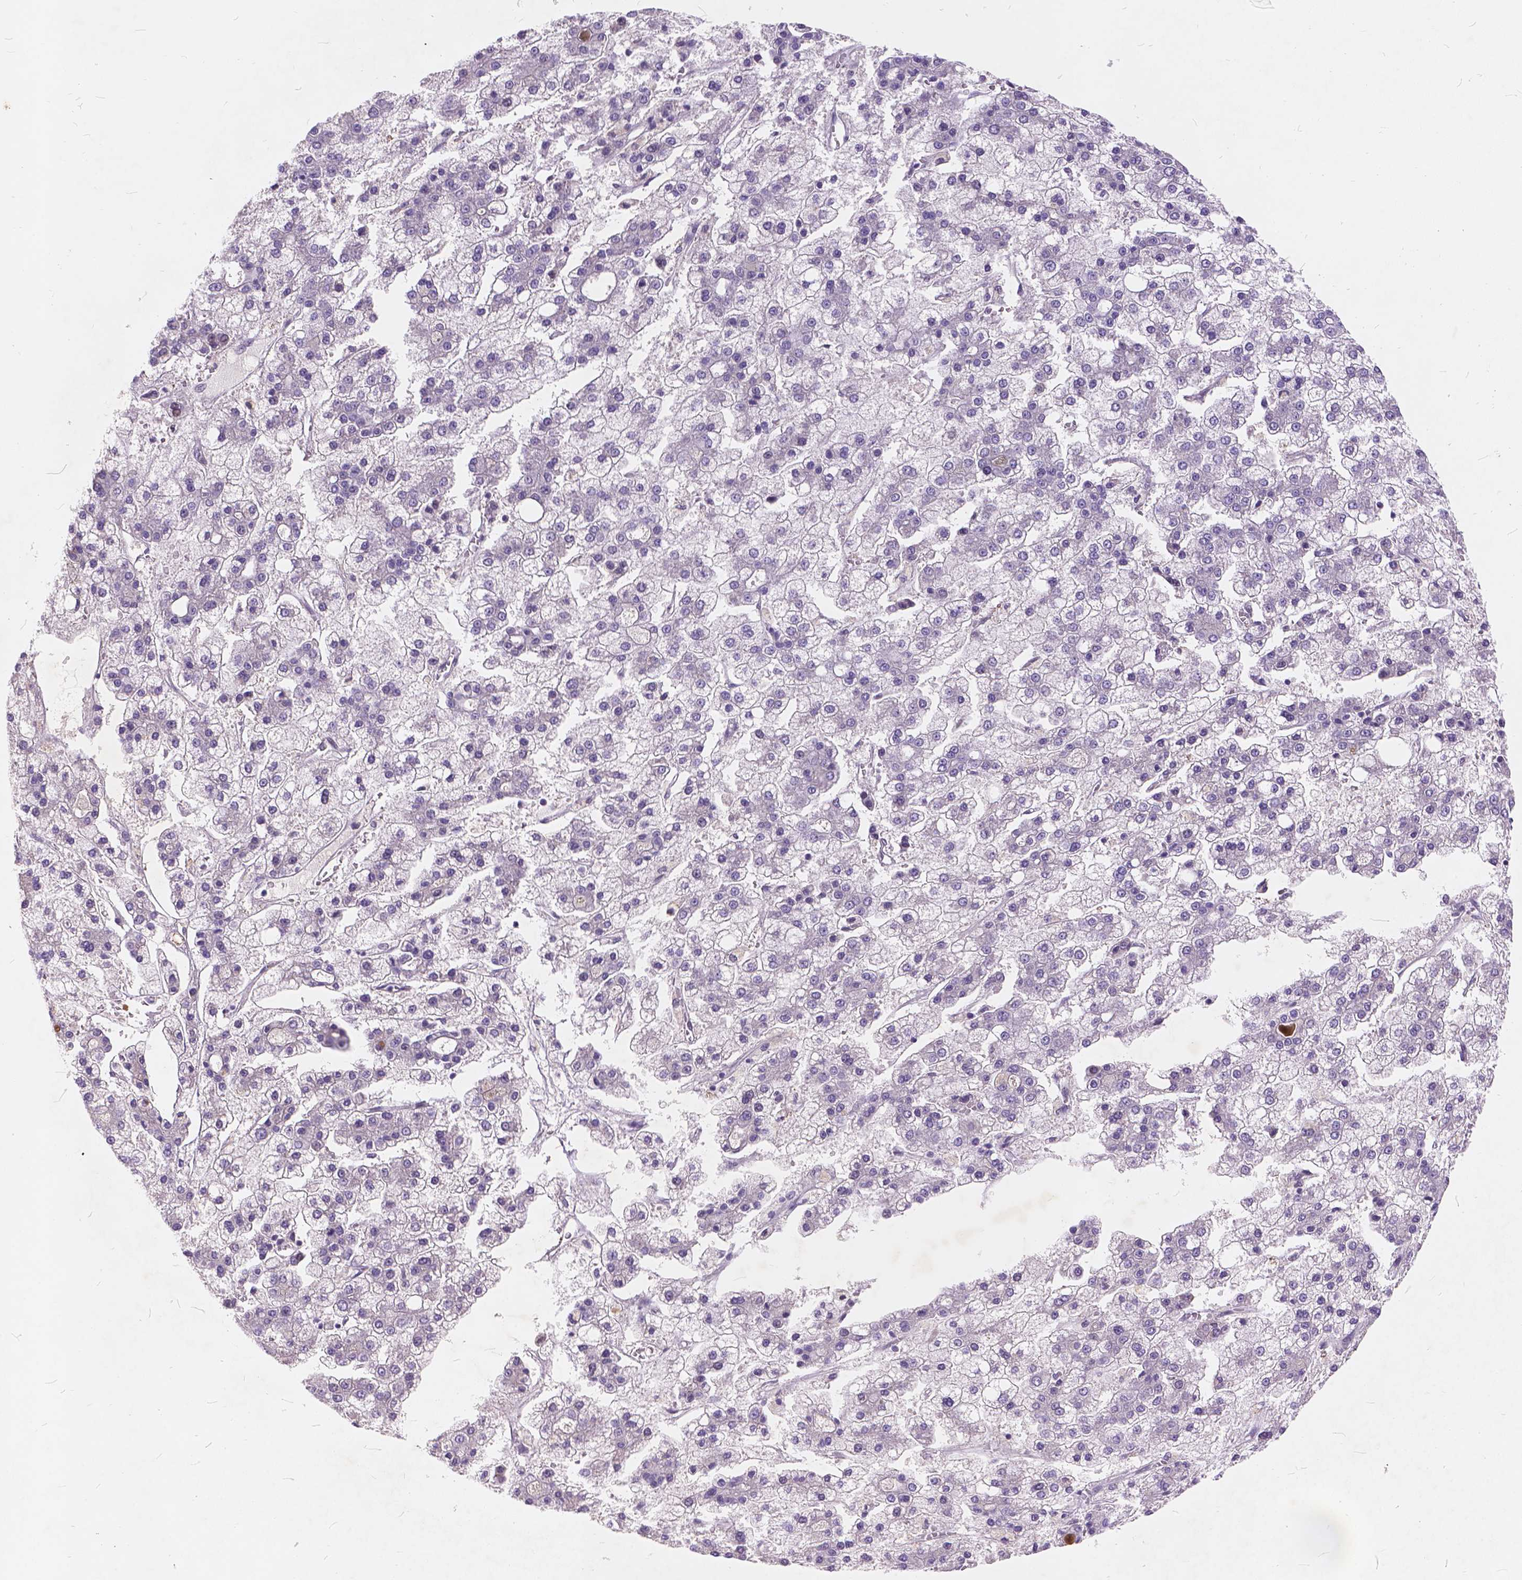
{"staining": {"intensity": "negative", "quantity": "none", "location": "none"}, "tissue": "liver cancer", "cell_type": "Tumor cells", "image_type": "cancer", "snomed": [{"axis": "morphology", "description": "Carcinoma, Hepatocellular, NOS"}, {"axis": "topography", "description": "Liver"}], "caption": "Tumor cells show no significant staining in liver cancer (hepatocellular carcinoma).", "gene": "FAM53A", "patient": {"sex": "male", "age": 73}}